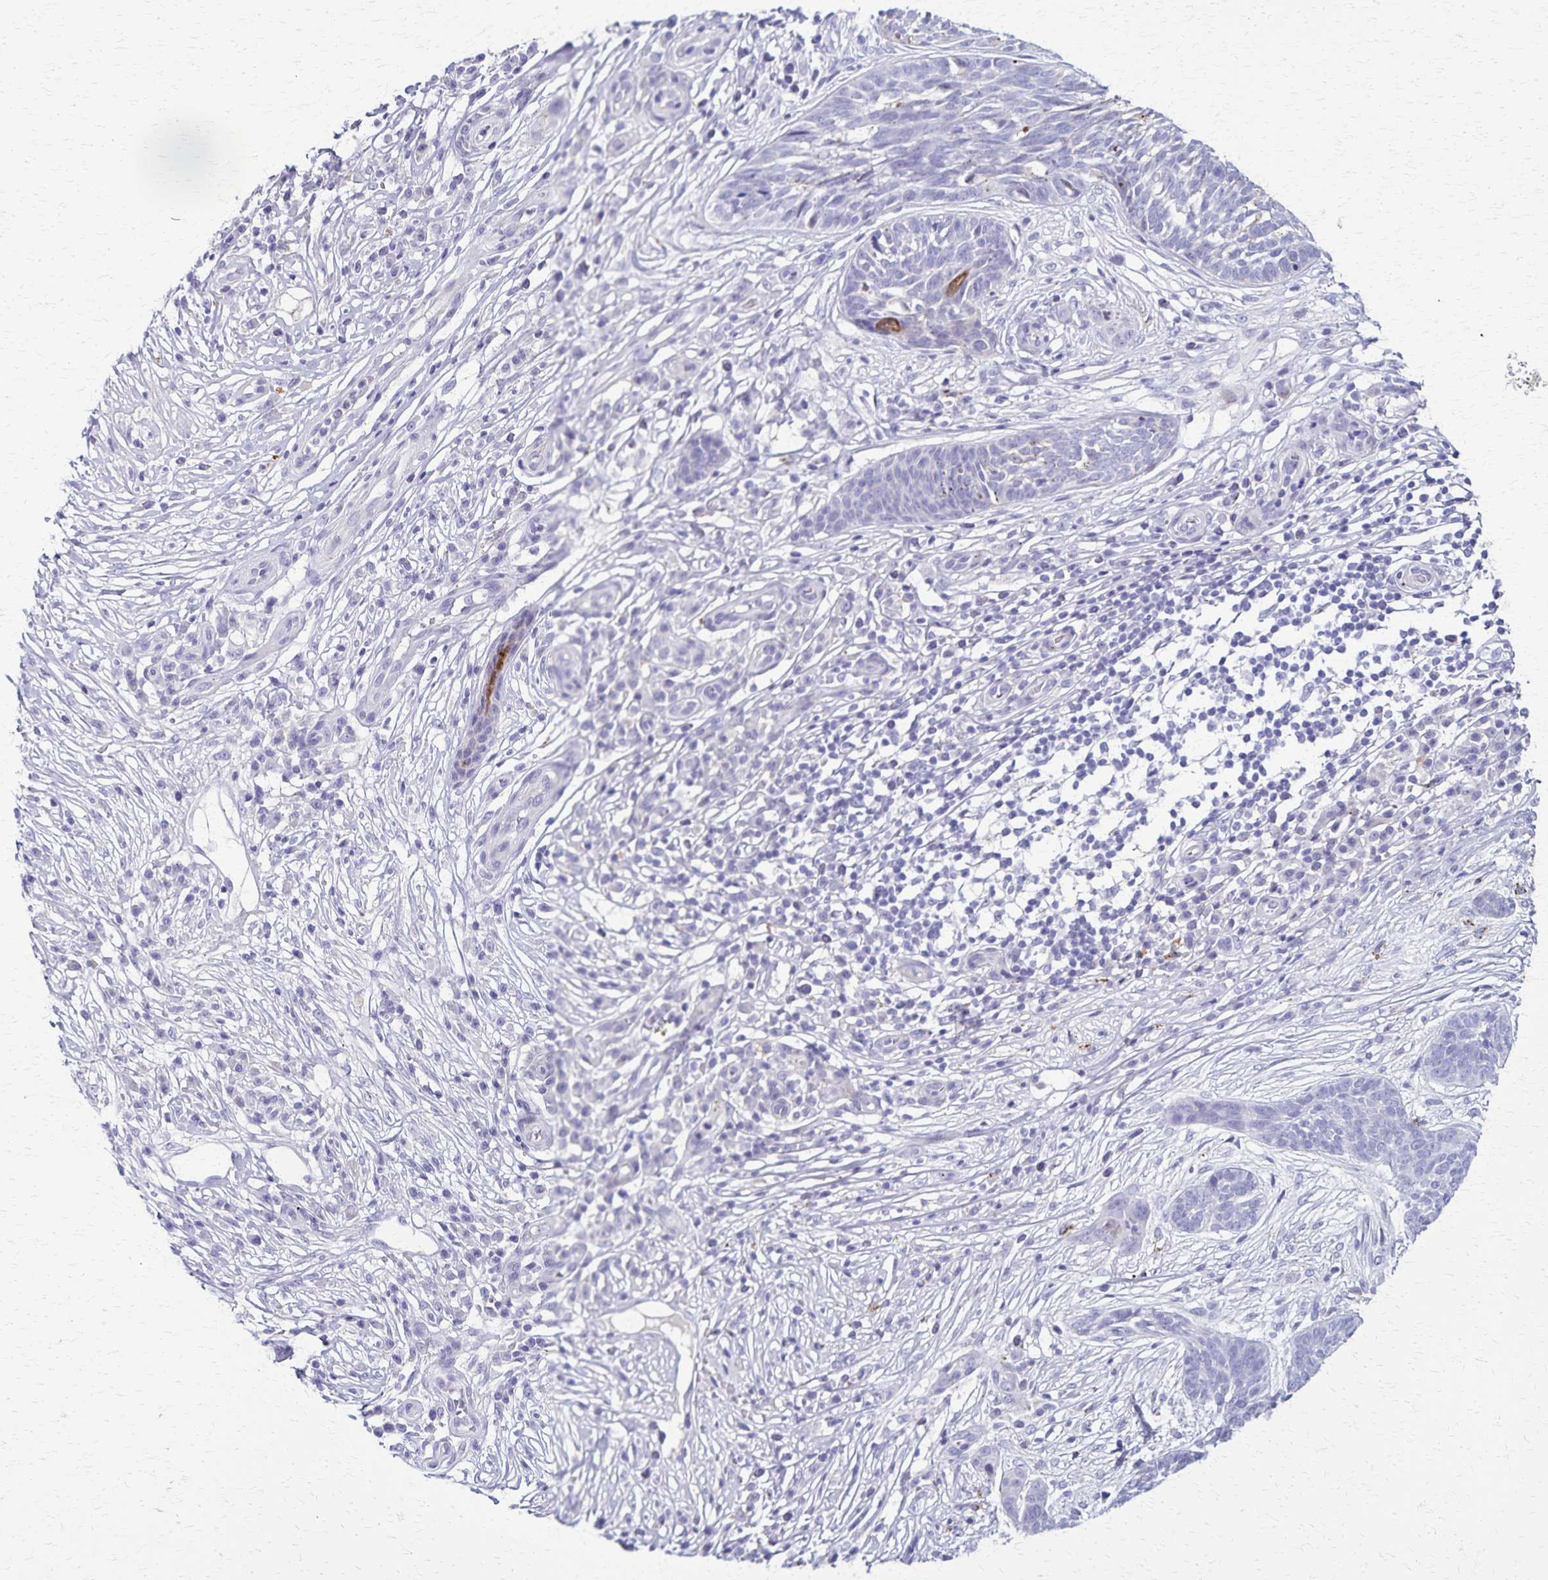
{"staining": {"intensity": "negative", "quantity": "none", "location": "none"}, "tissue": "skin cancer", "cell_type": "Tumor cells", "image_type": "cancer", "snomed": [{"axis": "morphology", "description": "Basal cell carcinoma"}, {"axis": "topography", "description": "Skin"}, {"axis": "topography", "description": "Skin, foot"}], "caption": "IHC micrograph of human skin cancer (basal cell carcinoma) stained for a protein (brown), which reveals no staining in tumor cells.", "gene": "TMEM60", "patient": {"sex": "female", "age": 86}}